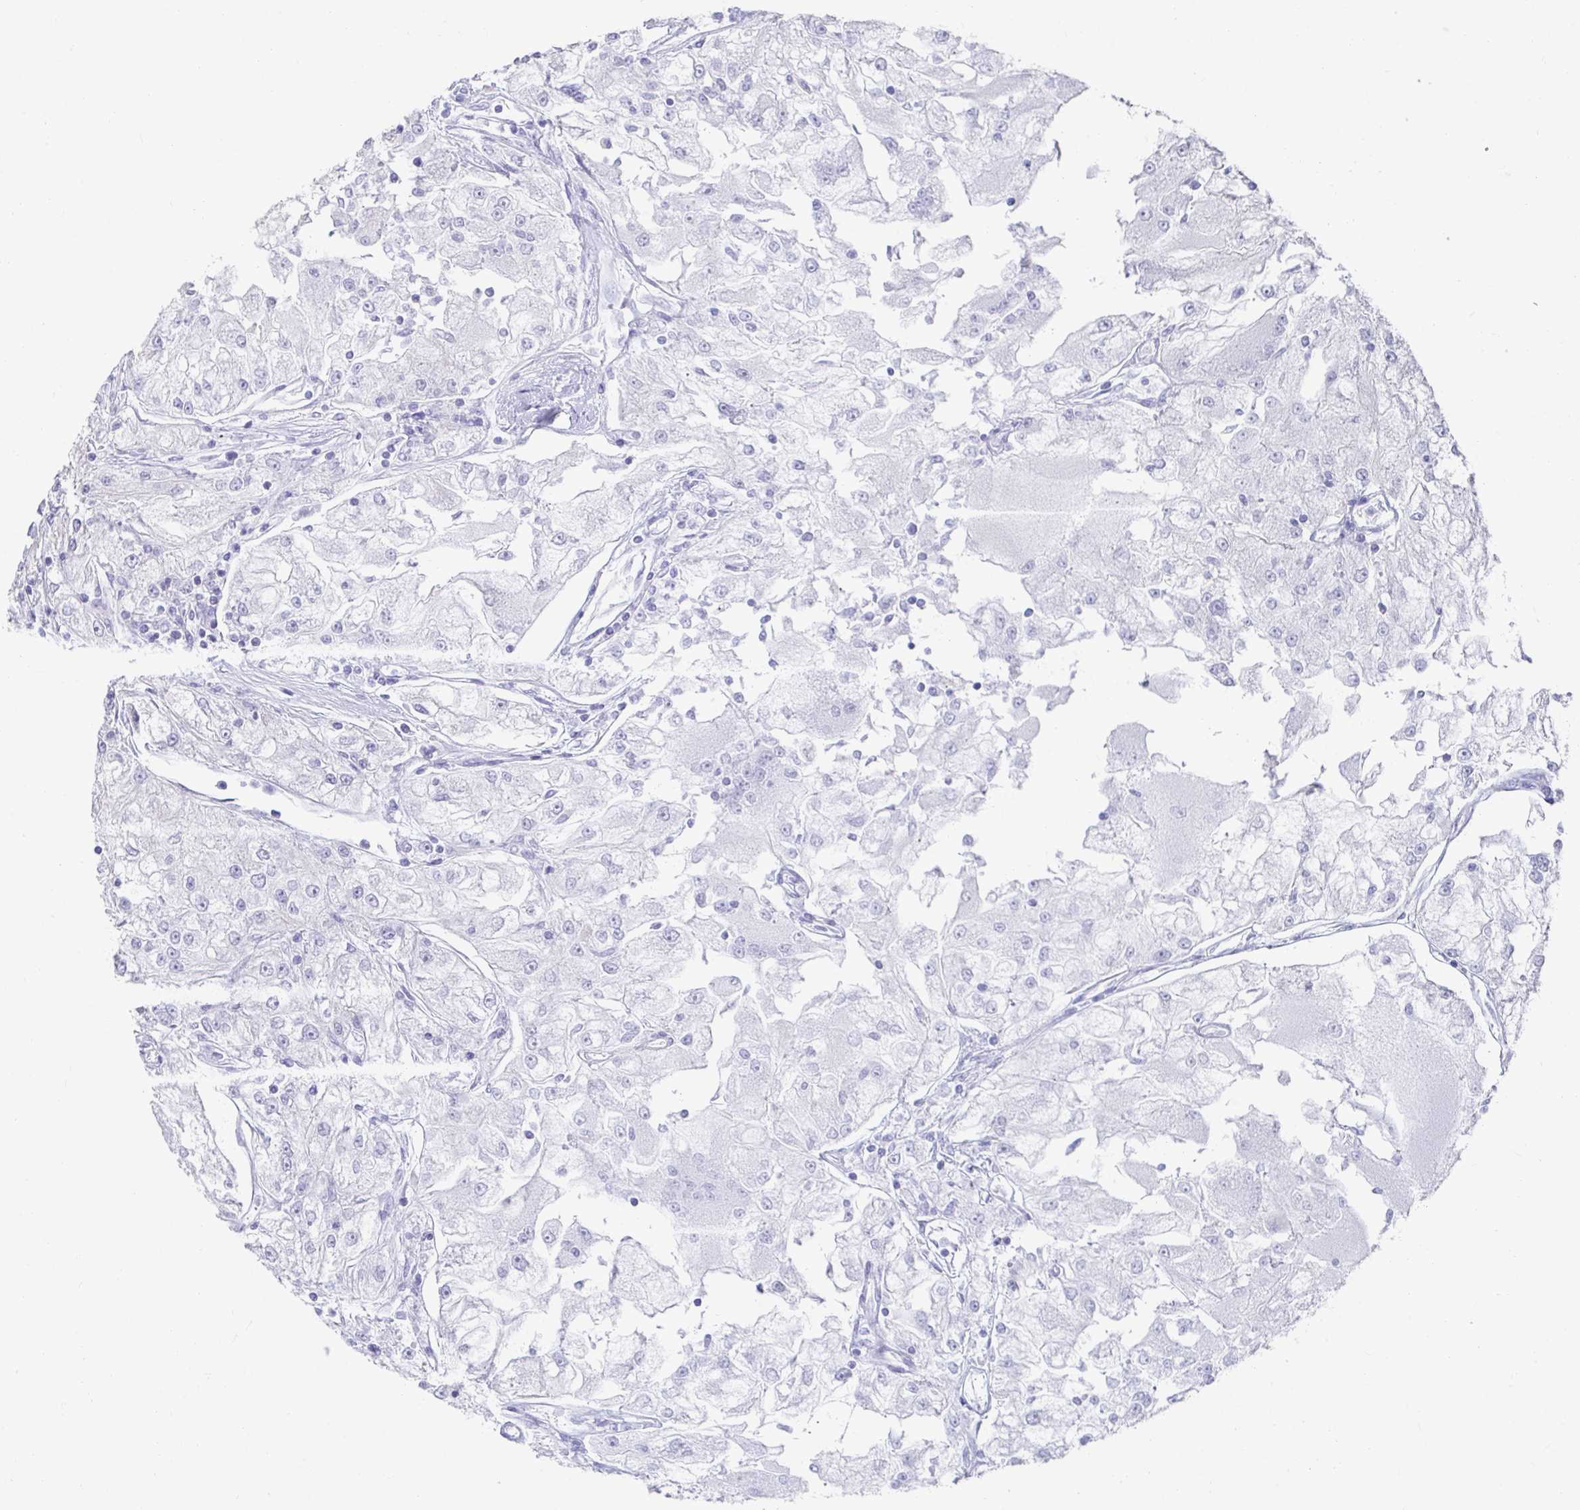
{"staining": {"intensity": "negative", "quantity": "none", "location": "none"}, "tissue": "renal cancer", "cell_type": "Tumor cells", "image_type": "cancer", "snomed": [{"axis": "morphology", "description": "Adenocarcinoma, NOS"}, {"axis": "topography", "description": "Kidney"}], "caption": "Histopathology image shows no significant protein staining in tumor cells of adenocarcinoma (renal). (DAB (3,3'-diaminobenzidine) IHC with hematoxylin counter stain).", "gene": "CXCR1", "patient": {"sex": "female", "age": 72}}